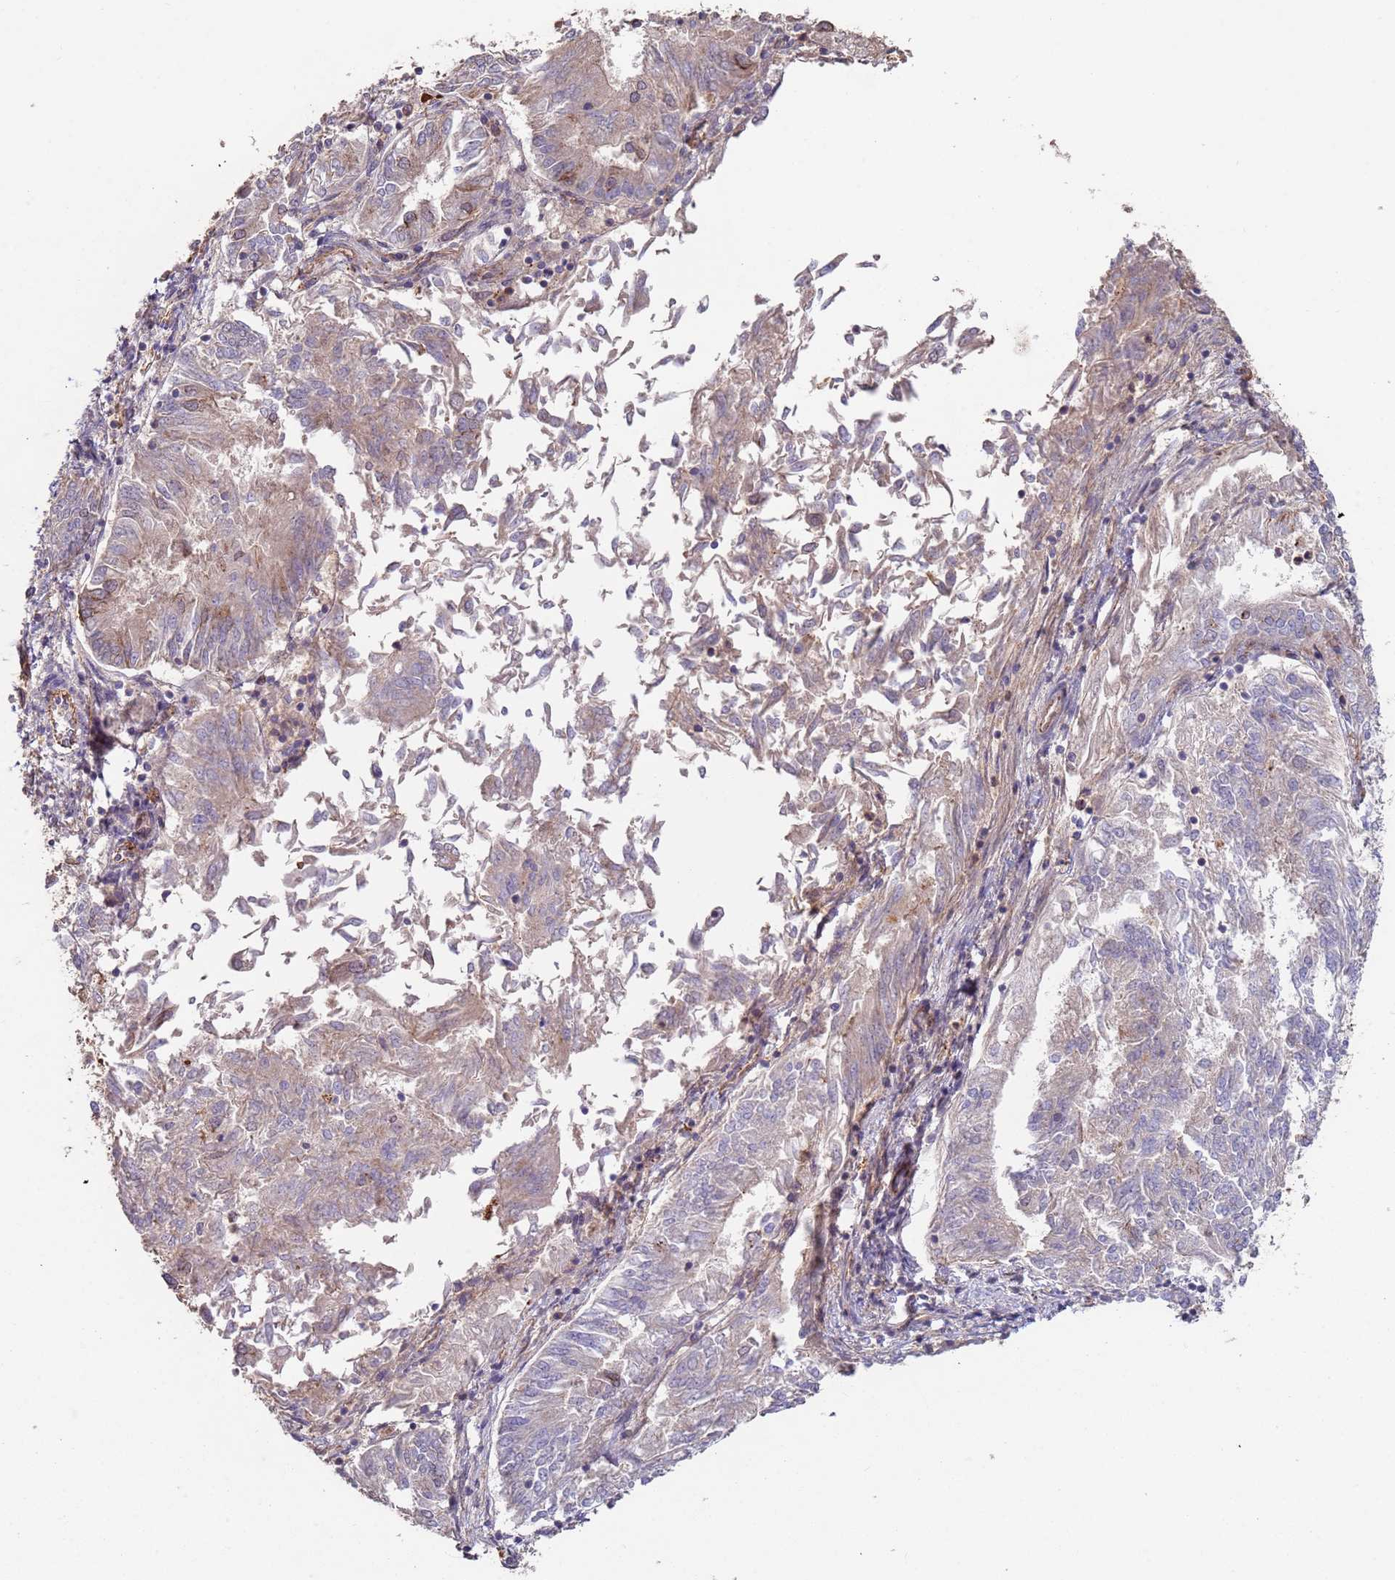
{"staining": {"intensity": "weak", "quantity": "<25%", "location": "cytoplasmic/membranous"}, "tissue": "endometrial cancer", "cell_type": "Tumor cells", "image_type": "cancer", "snomed": [{"axis": "morphology", "description": "Adenocarcinoma, NOS"}, {"axis": "topography", "description": "Endometrium"}], "caption": "Immunohistochemical staining of endometrial cancer demonstrates no significant expression in tumor cells. The staining is performed using DAB (3,3'-diaminobenzidine) brown chromogen with nuclei counter-stained in using hematoxylin.", "gene": "KANSL1L", "patient": {"sex": "female", "age": 58}}